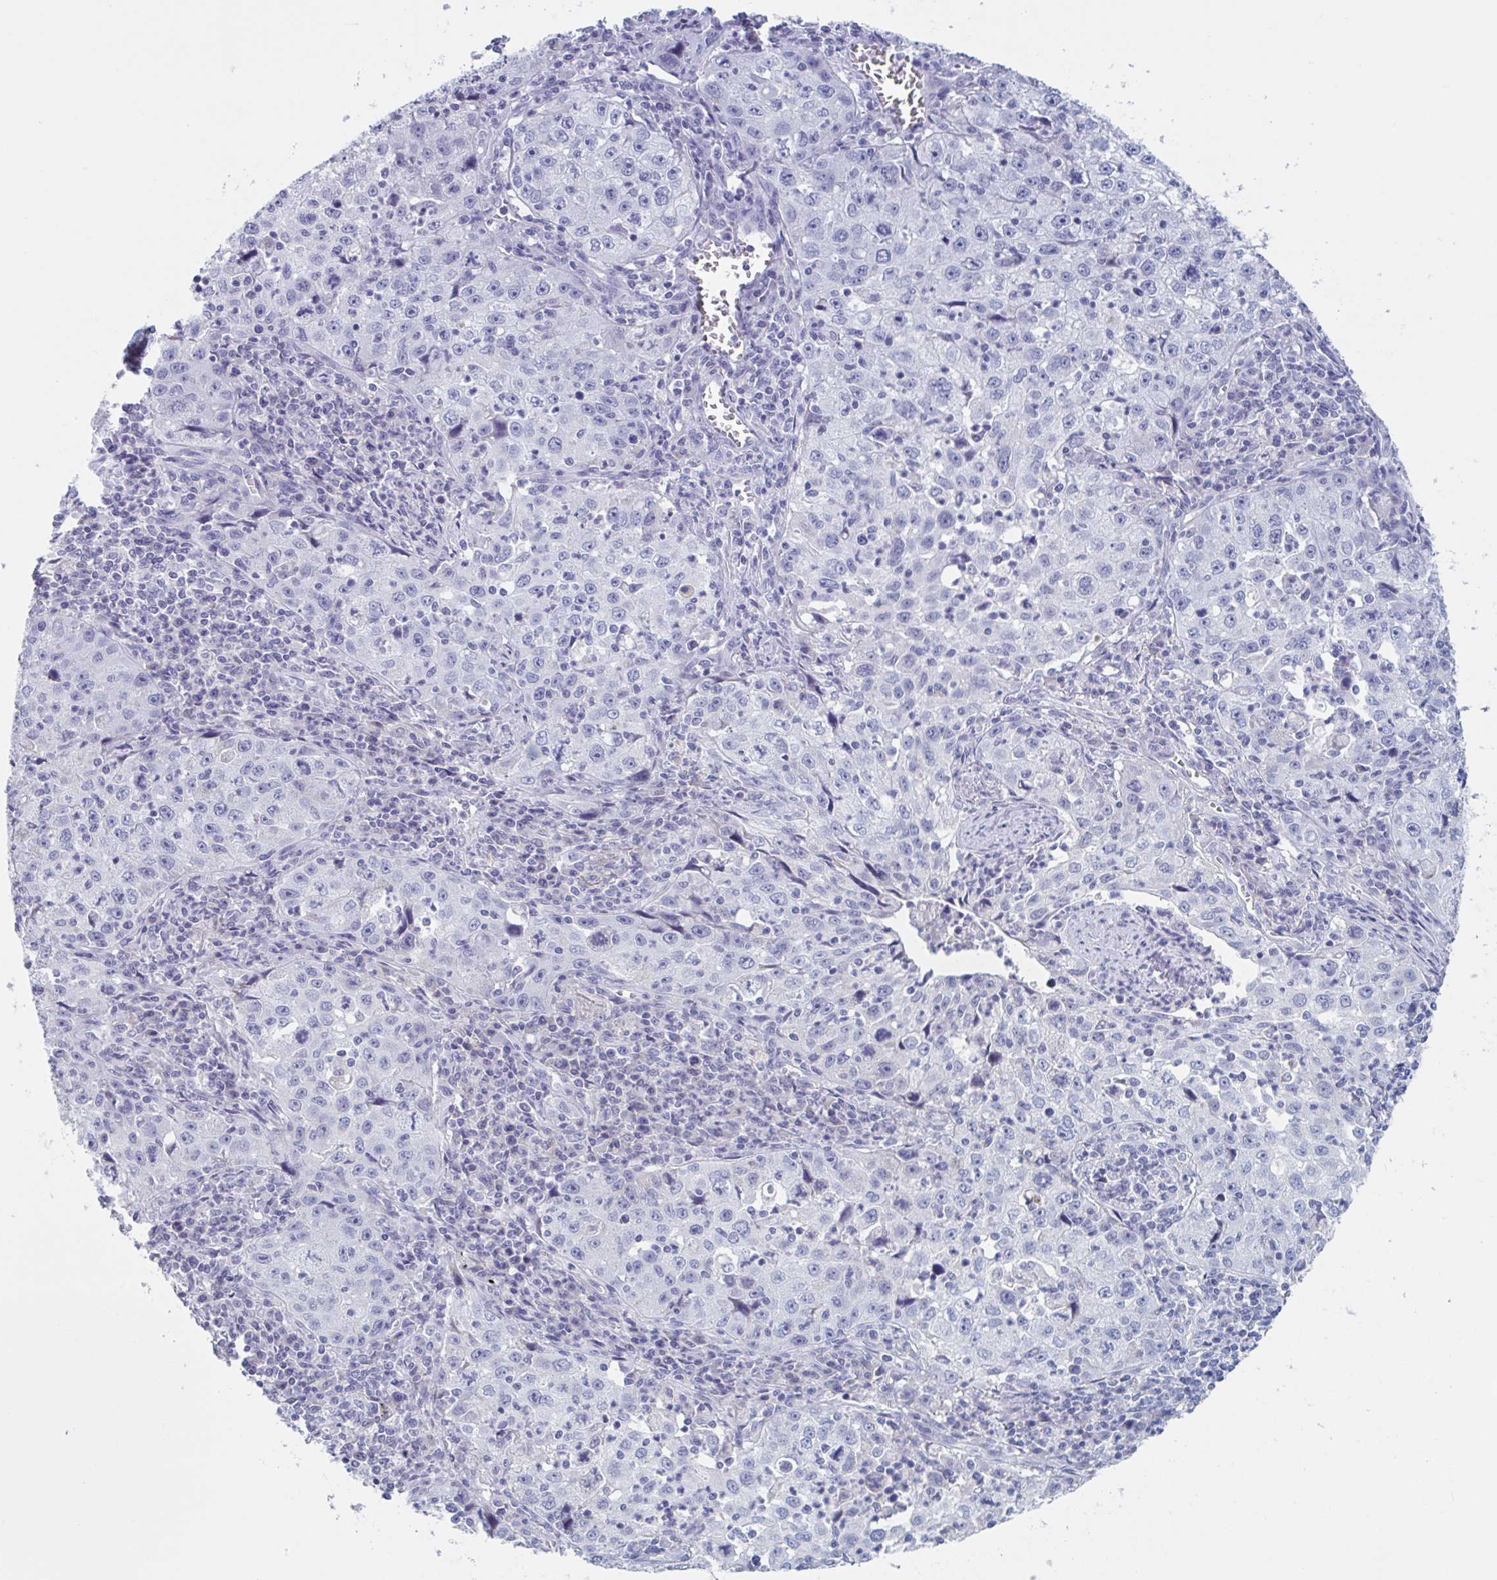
{"staining": {"intensity": "negative", "quantity": "none", "location": "none"}, "tissue": "lung cancer", "cell_type": "Tumor cells", "image_type": "cancer", "snomed": [{"axis": "morphology", "description": "Squamous cell carcinoma, NOS"}, {"axis": "topography", "description": "Lung"}], "caption": "A histopathology image of human squamous cell carcinoma (lung) is negative for staining in tumor cells.", "gene": "NDUFC2", "patient": {"sex": "male", "age": 71}}